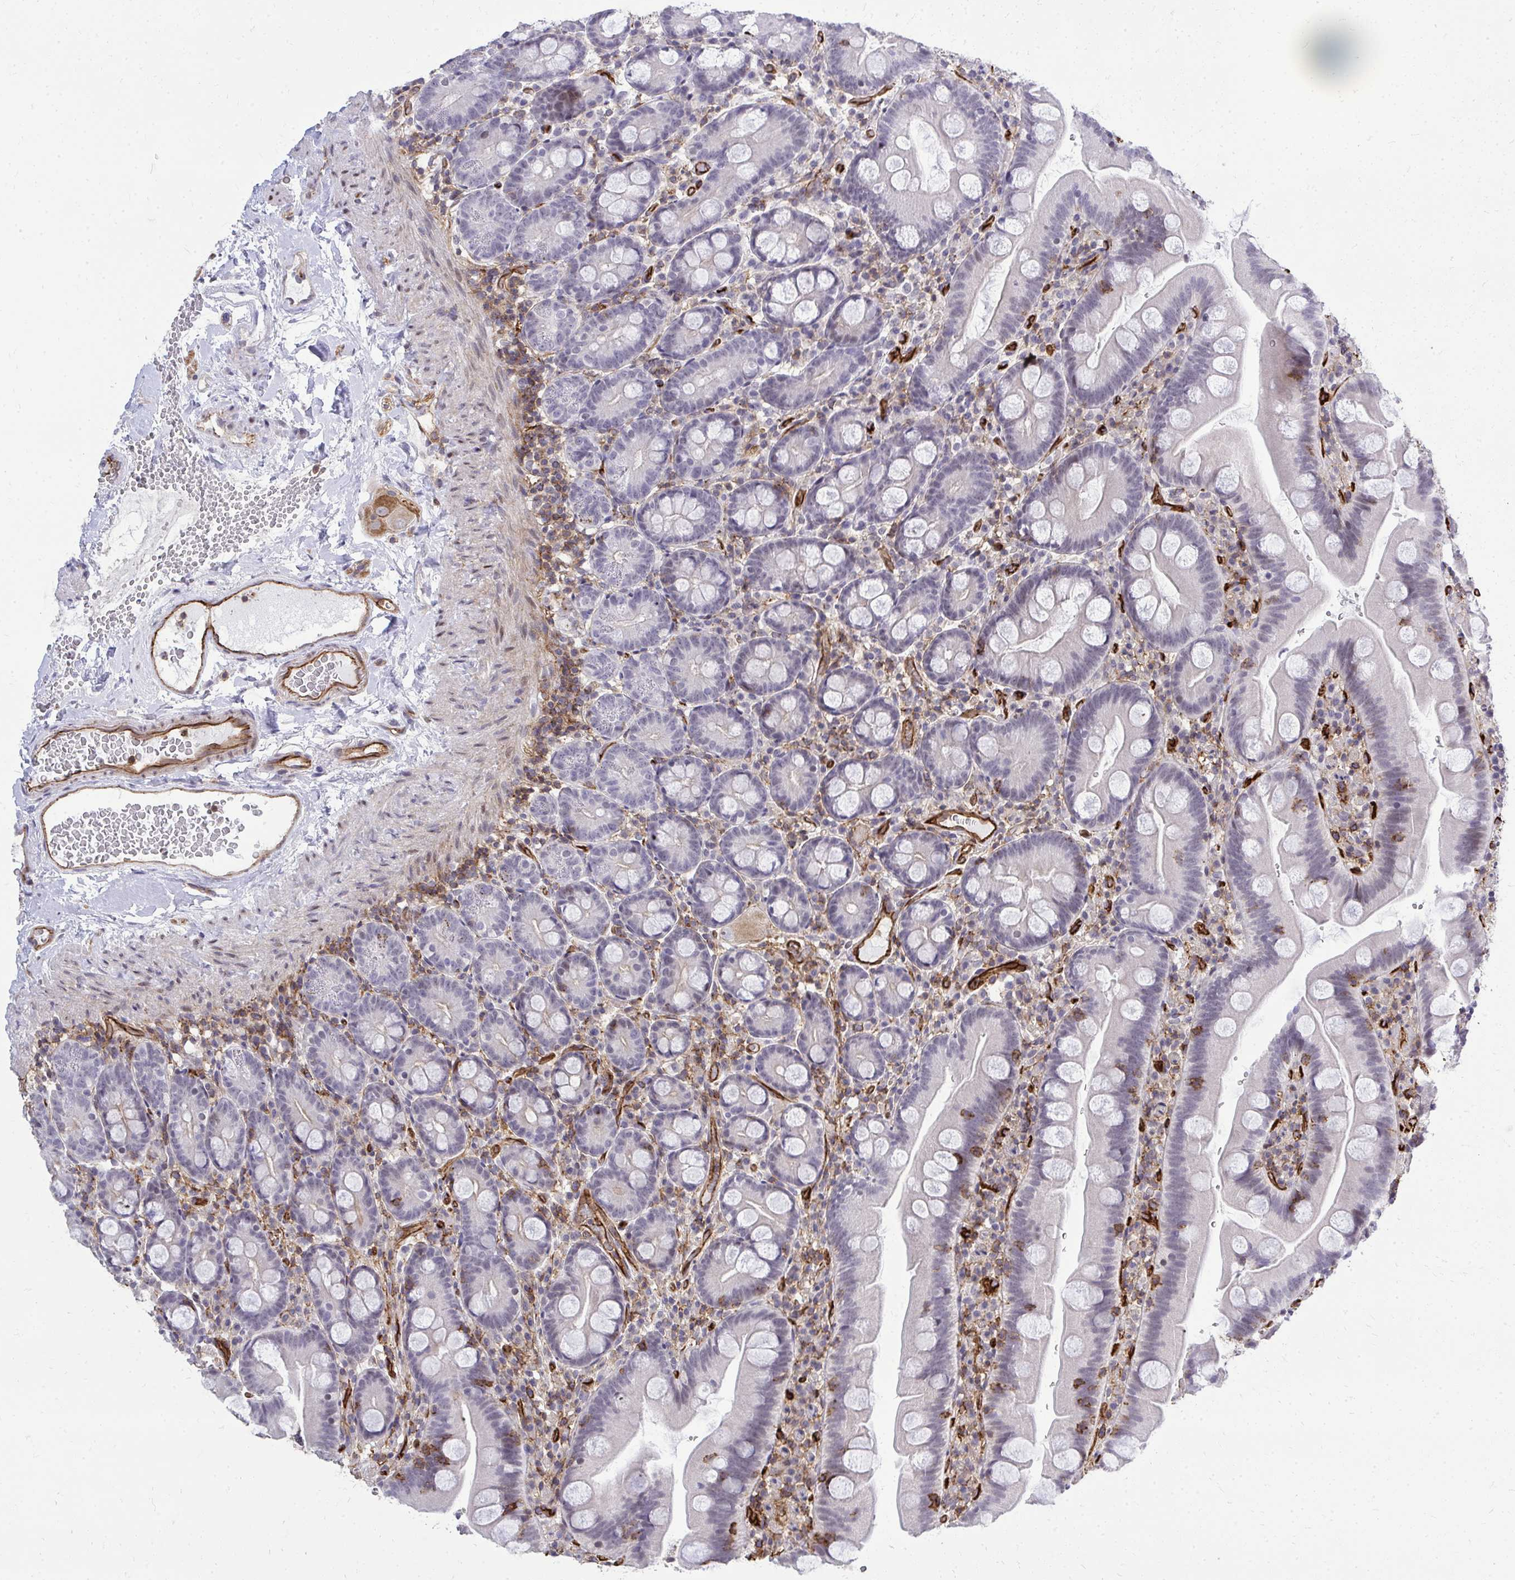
{"staining": {"intensity": "weak", "quantity": "<25%", "location": "nuclear"}, "tissue": "small intestine", "cell_type": "Glandular cells", "image_type": "normal", "snomed": [{"axis": "morphology", "description": "Normal tissue, NOS"}, {"axis": "topography", "description": "Small intestine"}], "caption": "High magnification brightfield microscopy of normal small intestine stained with DAB (3,3'-diaminobenzidine) (brown) and counterstained with hematoxylin (blue): glandular cells show no significant positivity. Nuclei are stained in blue.", "gene": "FOXN3", "patient": {"sex": "female", "age": 68}}